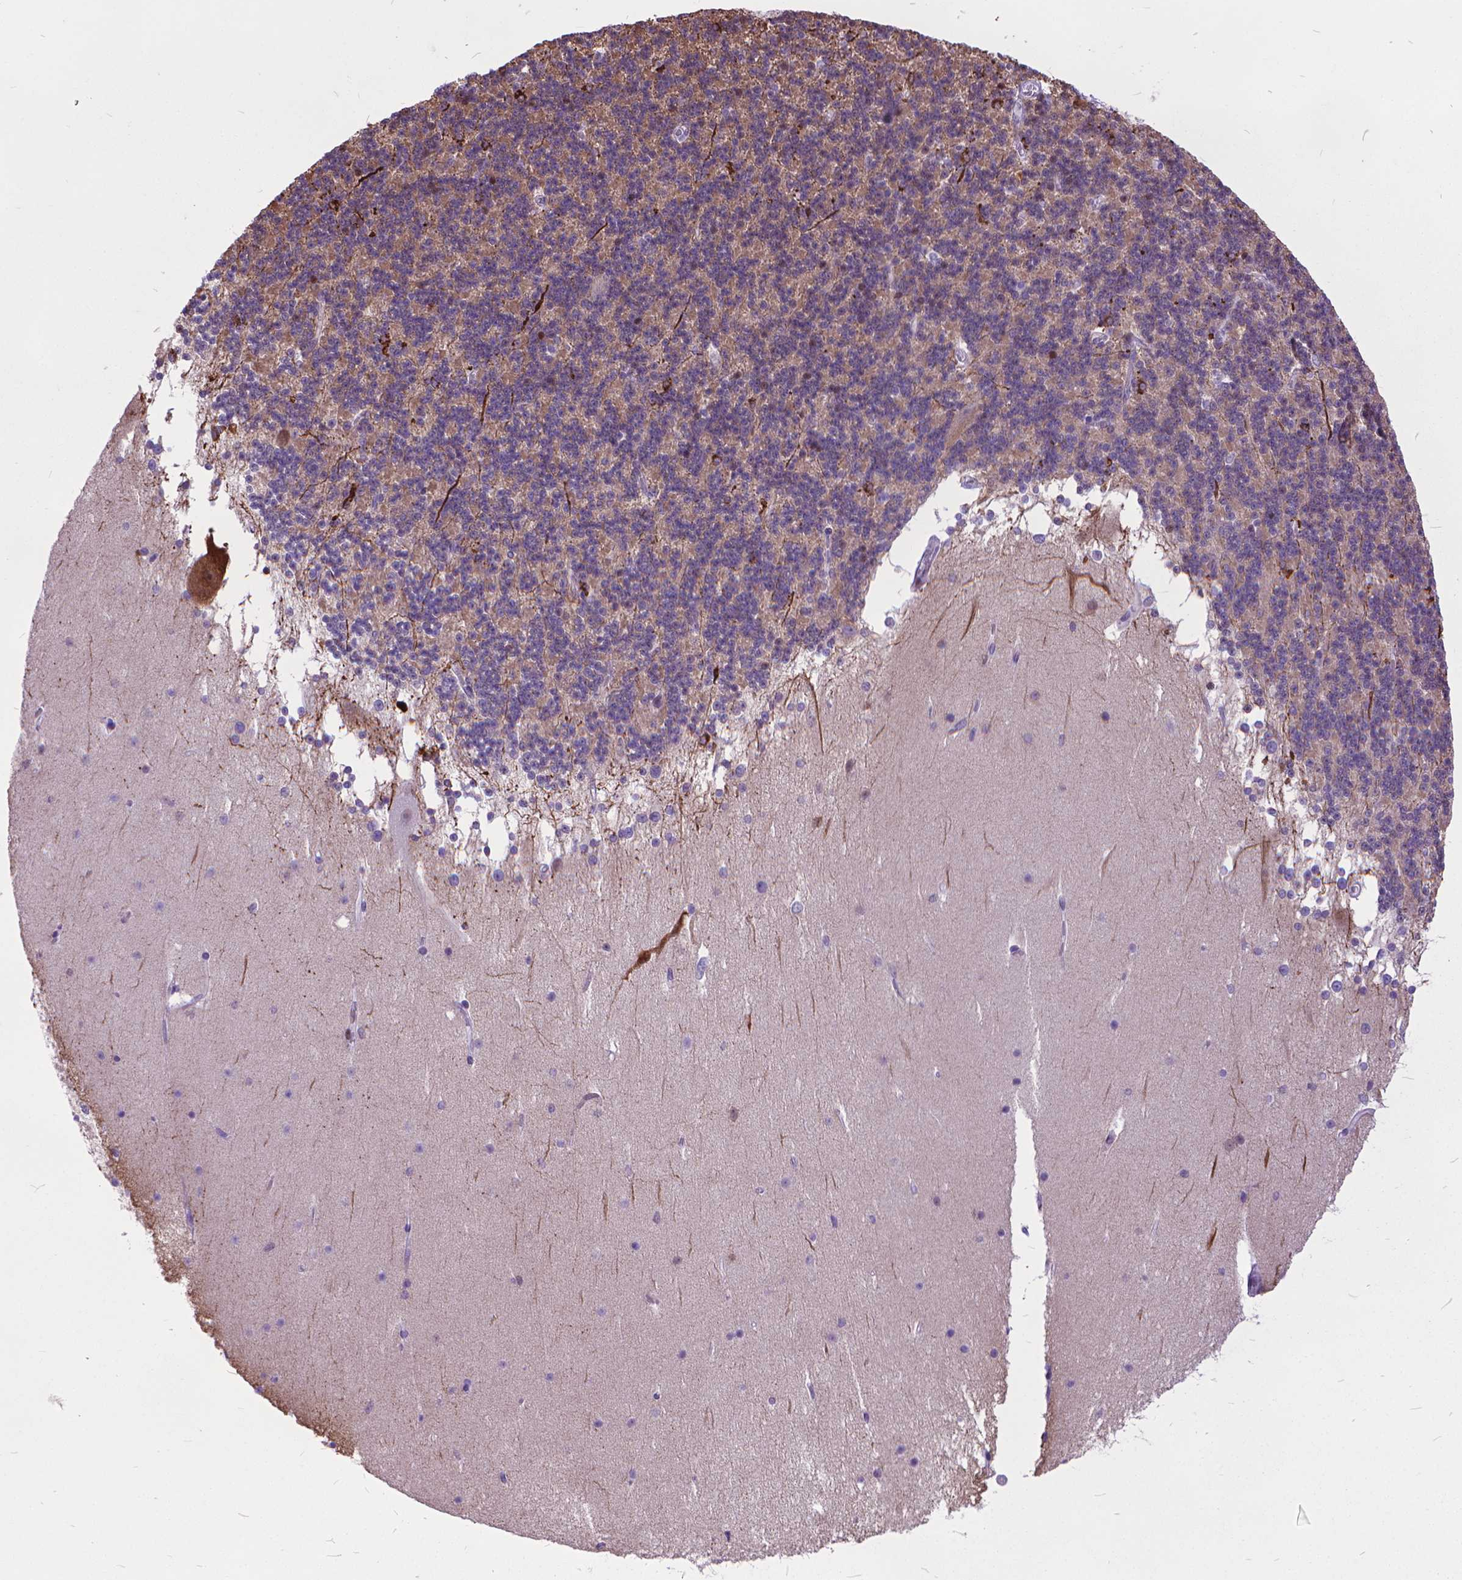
{"staining": {"intensity": "negative", "quantity": "none", "location": "none"}, "tissue": "cerebellum", "cell_type": "Cells in granular layer", "image_type": "normal", "snomed": [{"axis": "morphology", "description": "Normal tissue, NOS"}, {"axis": "topography", "description": "Cerebellum"}], "caption": "The photomicrograph demonstrates no significant expression in cells in granular layer of cerebellum. Nuclei are stained in blue.", "gene": "POLE4", "patient": {"sex": "female", "age": 19}}